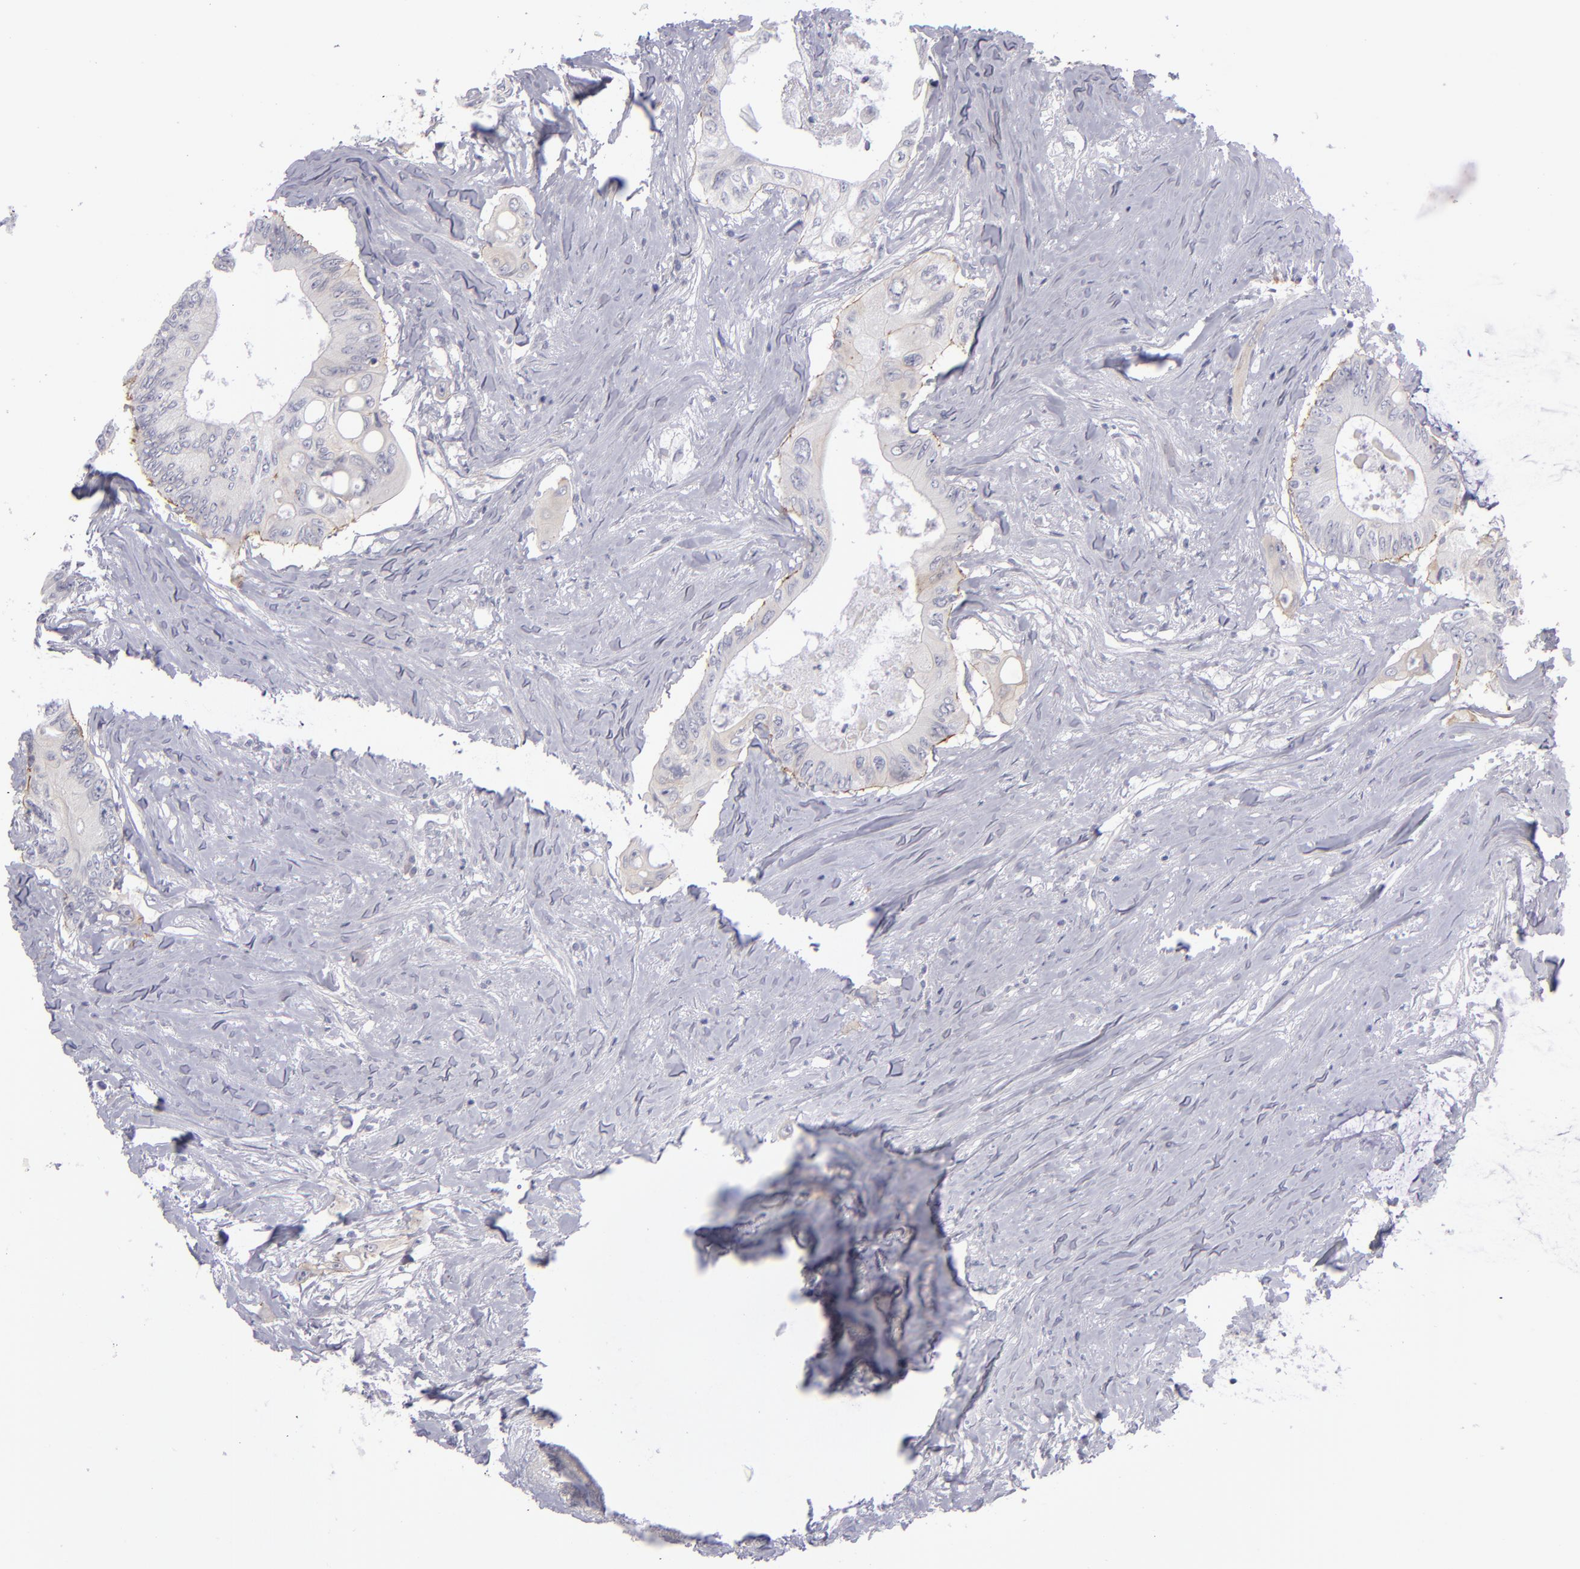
{"staining": {"intensity": "negative", "quantity": "none", "location": "none"}, "tissue": "colorectal cancer", "cell_type": "Tumor cells", "image_type": "cancer", "snomed": [{"axis": "morphology", "description": "Adenocarcinoma, NOS"}, {"axis": "topography", "description": "Colon"}], "caption": "A micrograph of colorectal cancer stained for a protein reveals no brown staining in tumor cells.", "gene": "ITGB4", "patient": {"sex": "male", "age": 65}}